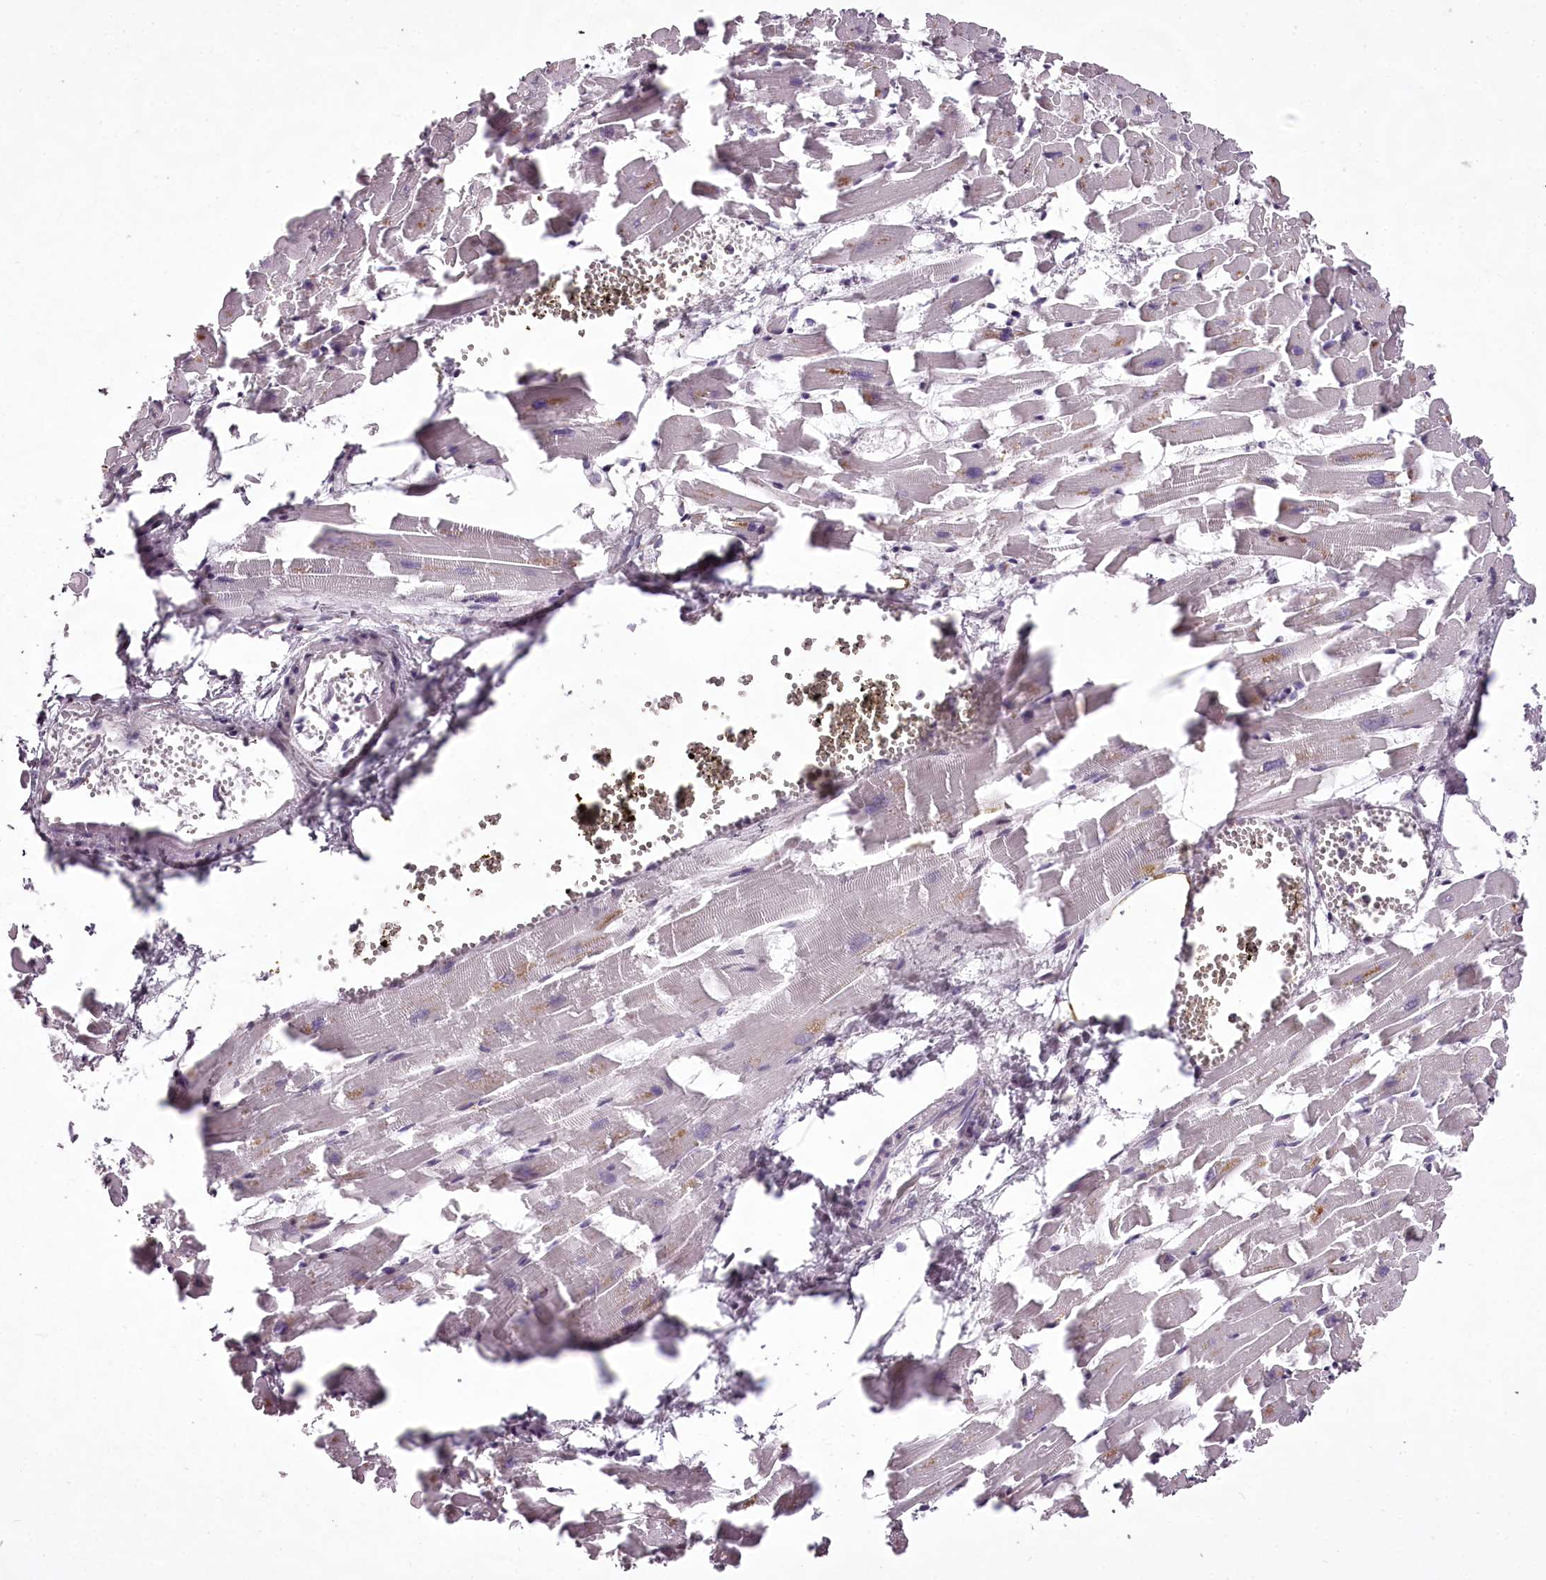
{"staining": {"intensity": "negative", "quantity": "none", "location": "none"}, "tissue": "heart muscle", "cell_type": "Cardiomyocytes", "image_type": "normal", "snomed": [{"axis": "morphology", "description": "Normal tissue, NOS"}, {"axis": "topography", "description": "Heart"}], "caption": "Image shows no protein expression in cardiomyocytes of benign heart muscle. (Immunohistochemistry, brightfield microscopy, high magnification).", "gene": "C1orf56", "patient": {"sex": "female", "age": 64}}